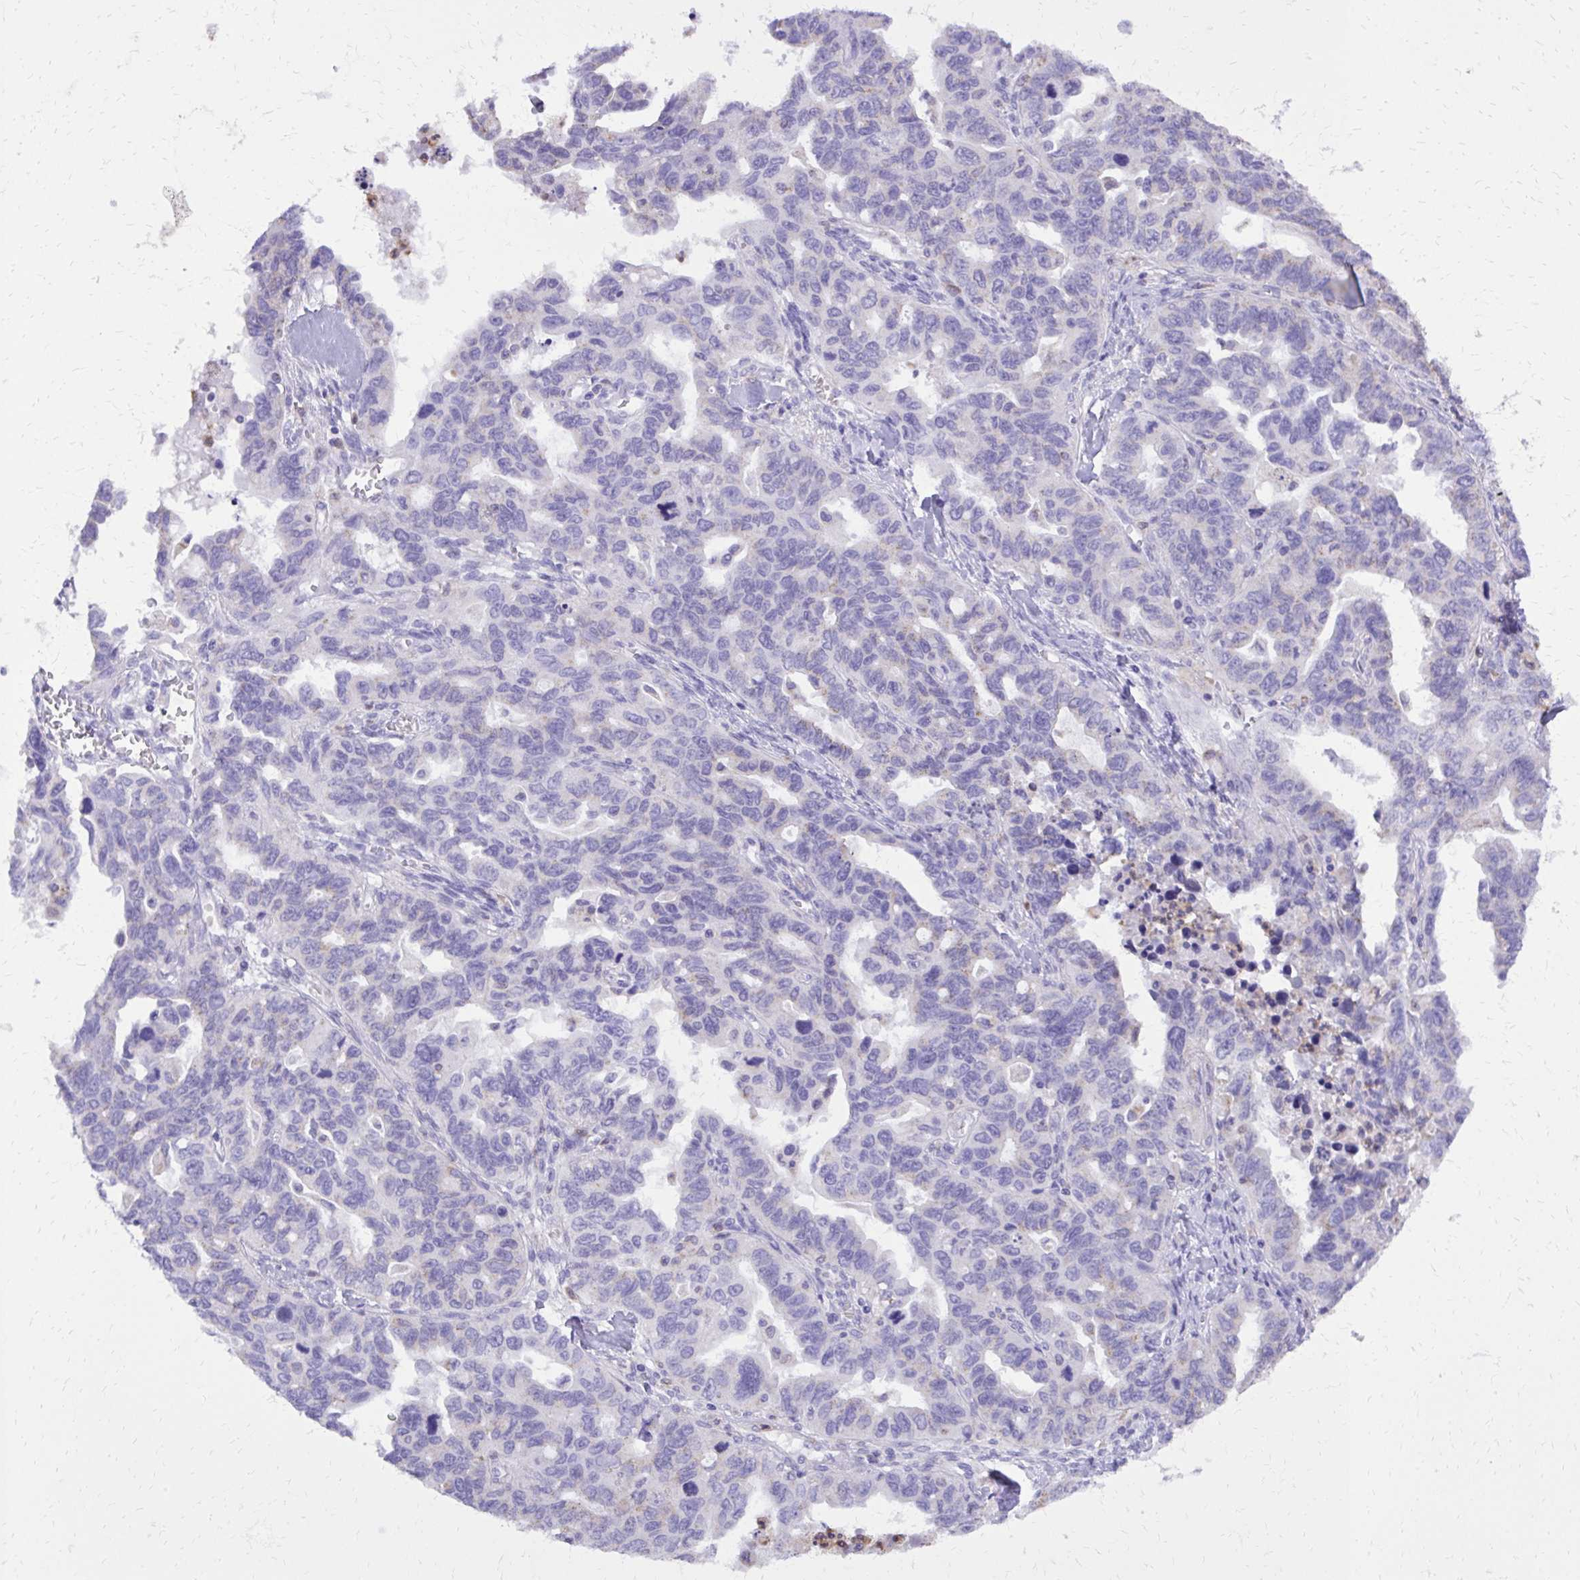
{"staining": {"intensity": "negative", "quantity": "none", "location": "none"}, "tissue": "ovarian cancer", "cell_type": "Tumor cells", "image_type": "cancer", "snomed": [{"axis": "morphology", "description": "Cystadenocarcinoma, serous, NOS"}, {"axis": "topography", "description": "Ovary"}], "caption": "IHC image of ovarian cancer stained for a protein (brown), which shows no staining in tumor cells. (DAB immunohistochemistry (IHC), high magnification).", "gene": "CAT", "patient": {"sex": "female", "age": 69}}